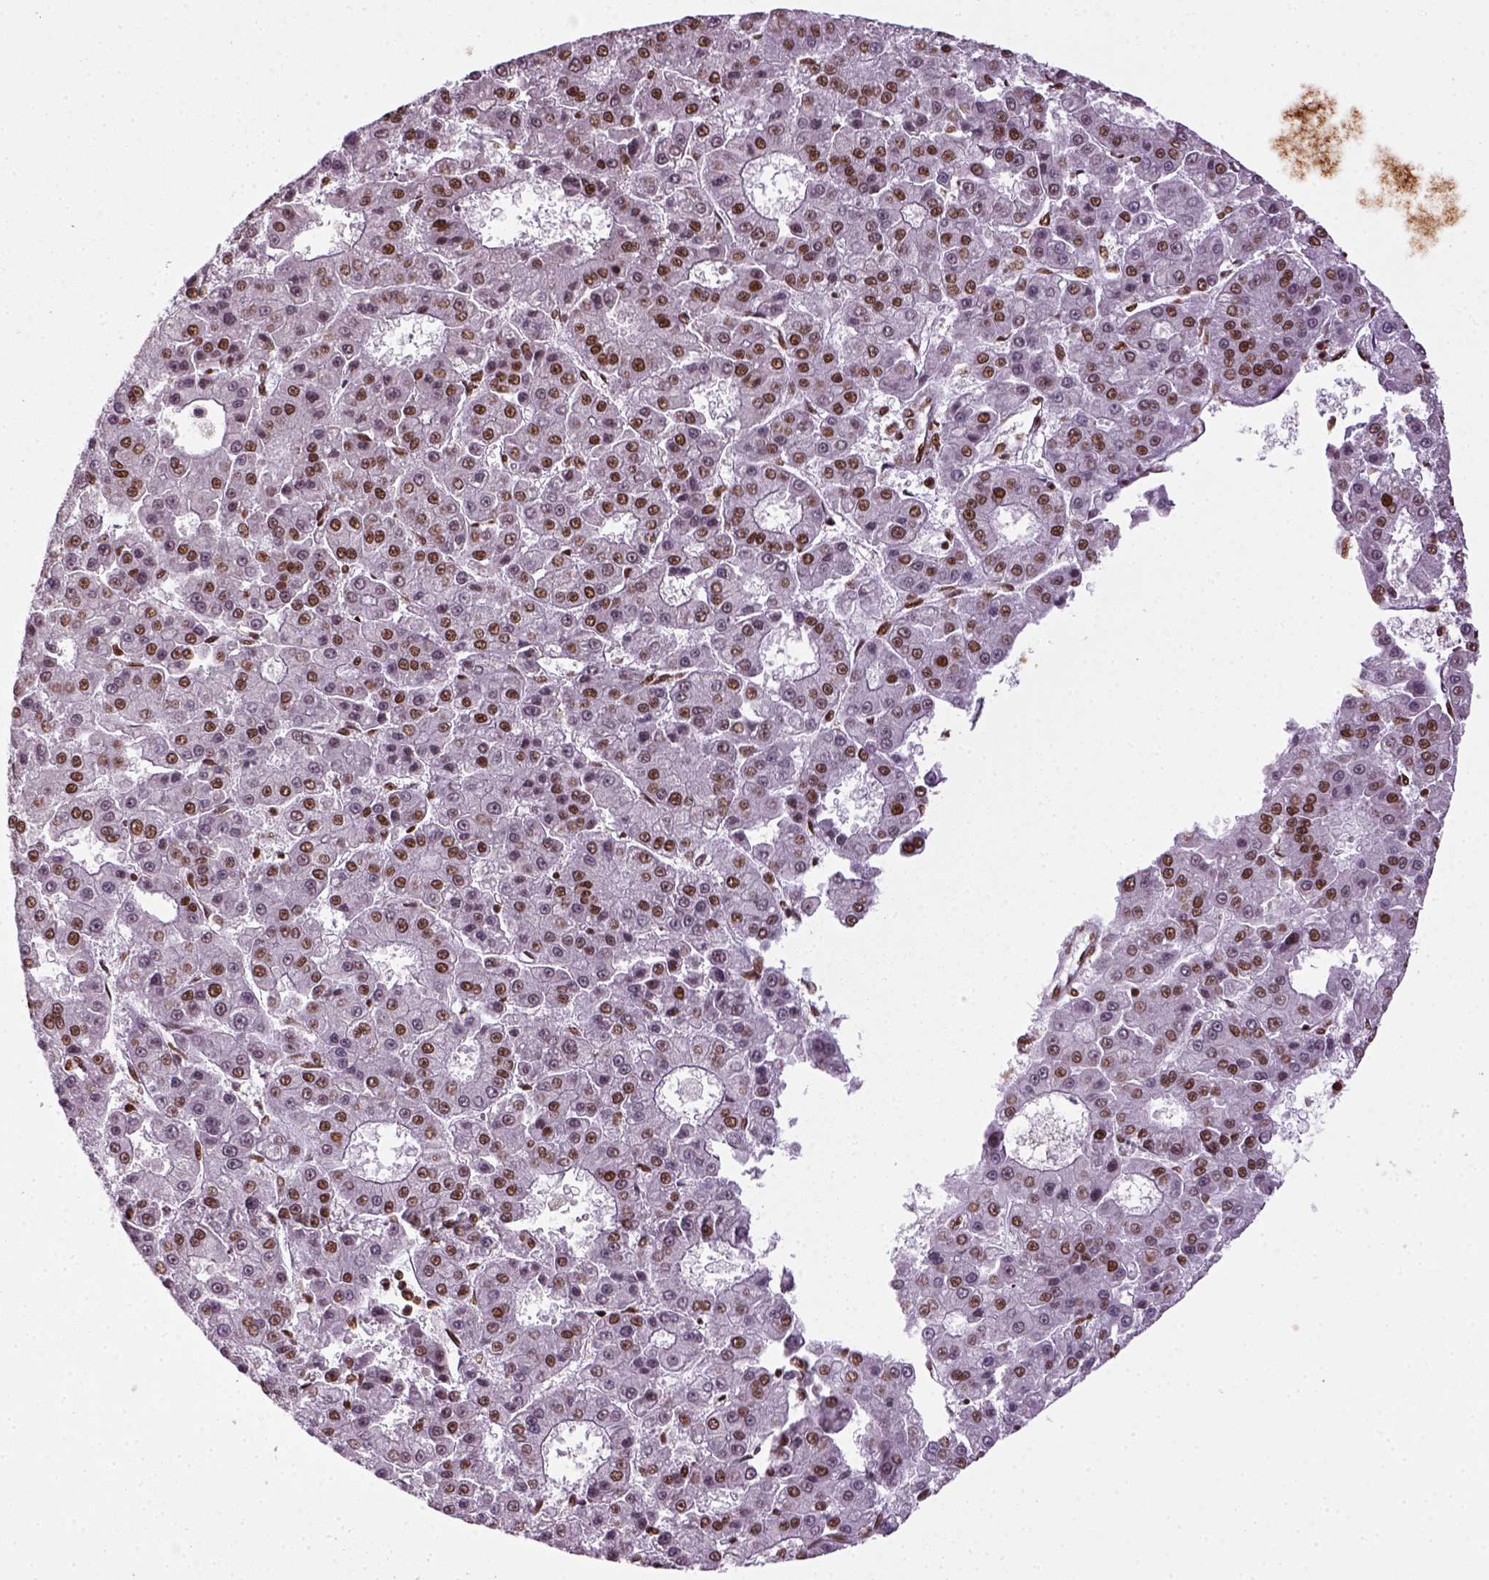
{"staining": {"intensity": "moderate", "quantity": "25%-75%", "location": "nuclear"}, "tissue": "liver cancer", "cell_type": "Tumor cells", "image_type": "cancer", "snomed": [{"axis": "morphology", "description": "Carcinoma, Hepatocellular, NOS"}, {"axis": "topography", "description": "Liver"}], "caption": "Brown immunohistochemical staining in liver cancer (hepatocellular carcinoma) demonstrates moderate nuclear expression in approximately 25%-75% of tumor cells.", "gene": "CCAR1", "patient": {"sex": "male", "age": 70}}